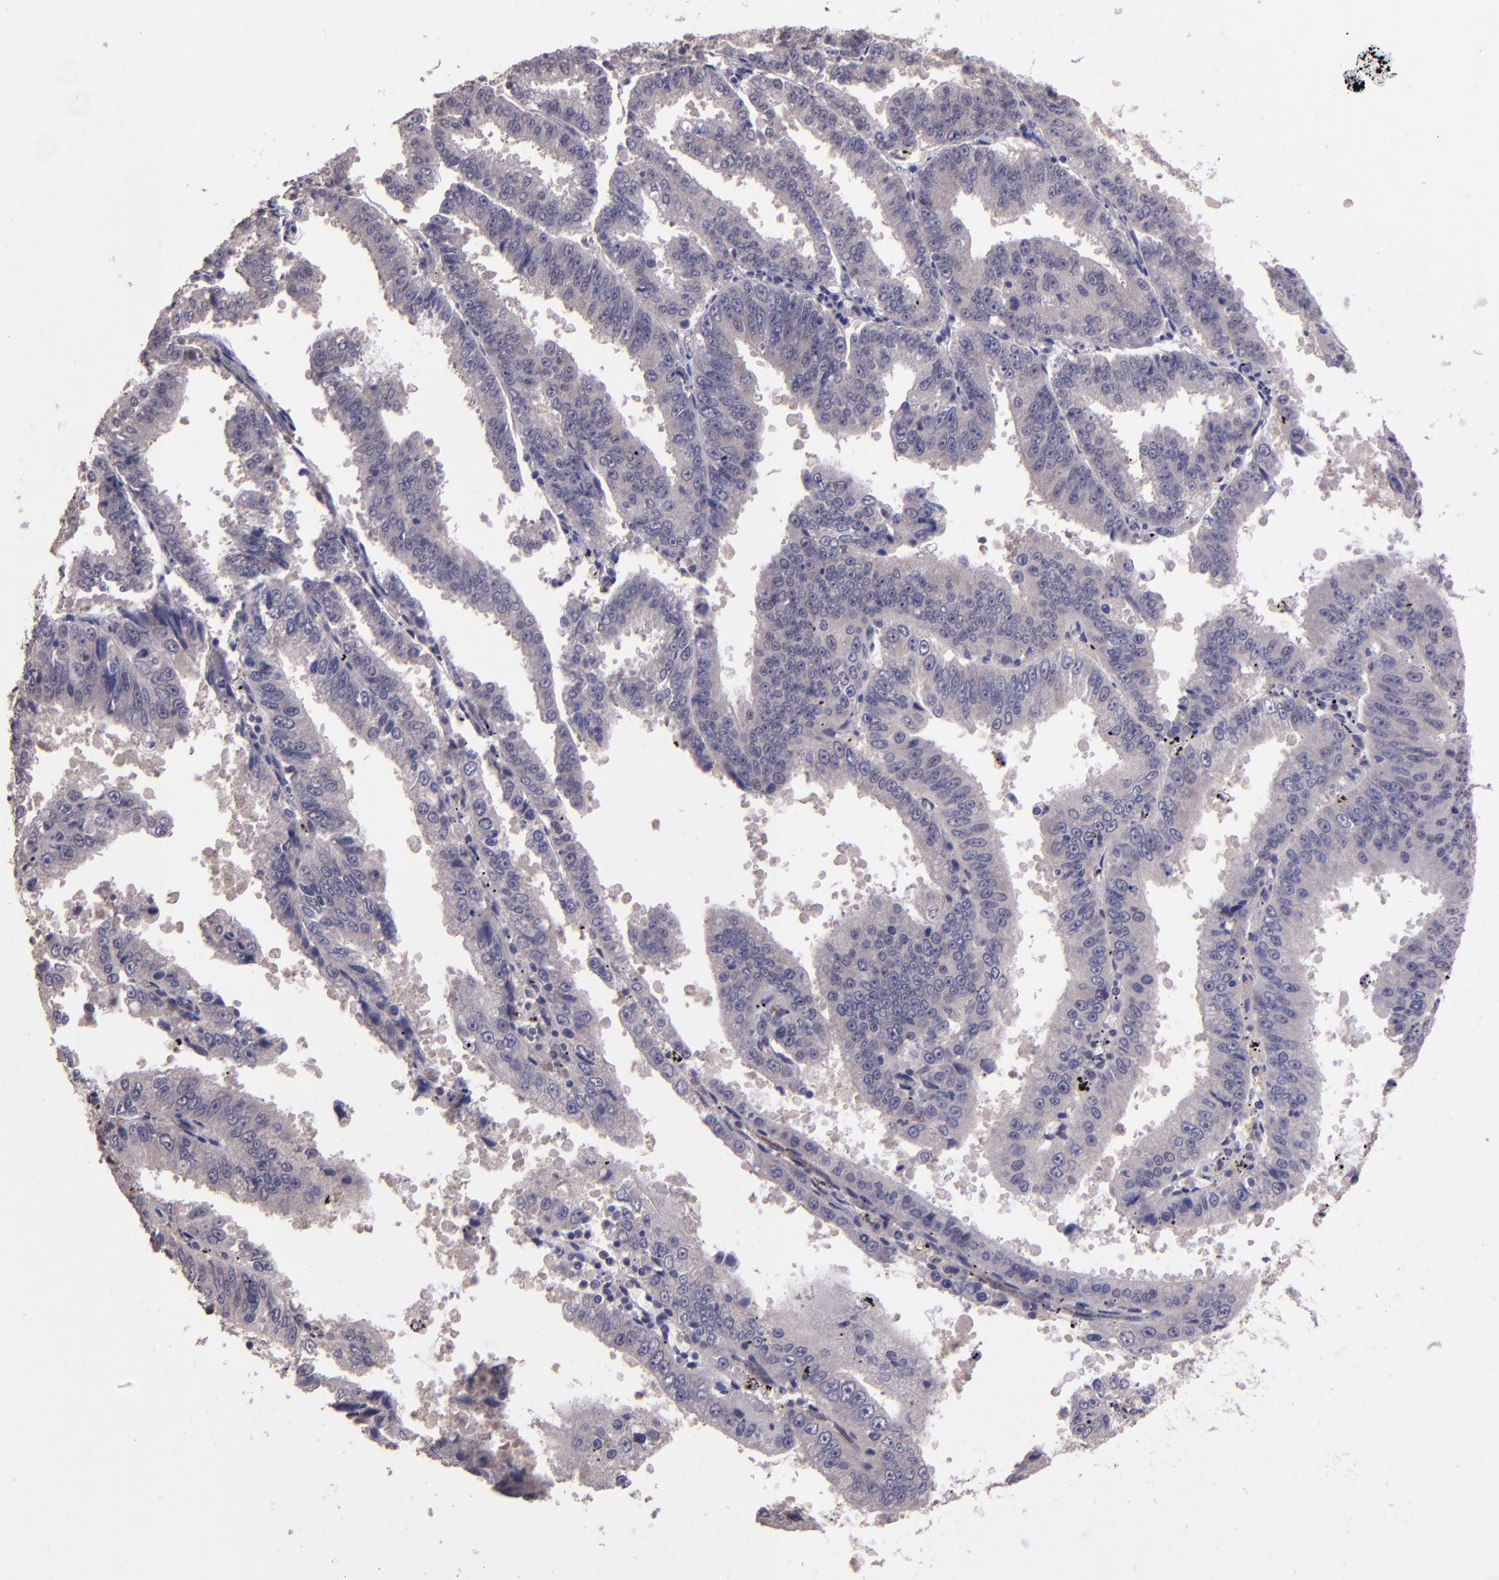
{"staining": {"intensity": "weak", "quantity": ">75%", "location": "cytoplasmic/membranous"}, "tissue": "endometrial cancer", "cell_type": "Tumor cells", "image_type": "cancer", "snomed": [{"axis": "morphology", "description": "Adenocarcinoma, NOS"}, {"axis": "topography", "description": "Endometrium"}], "caption": "Protein positivity by immunohistochemistry (IHC) reveals weak cytoplasmic/membranous expression in approximately >75% of tumor cells in endometrial cancer (adenocarcinoma).", "gene": "TAF7L", "patient": {"sex": "female", "age": 66}}